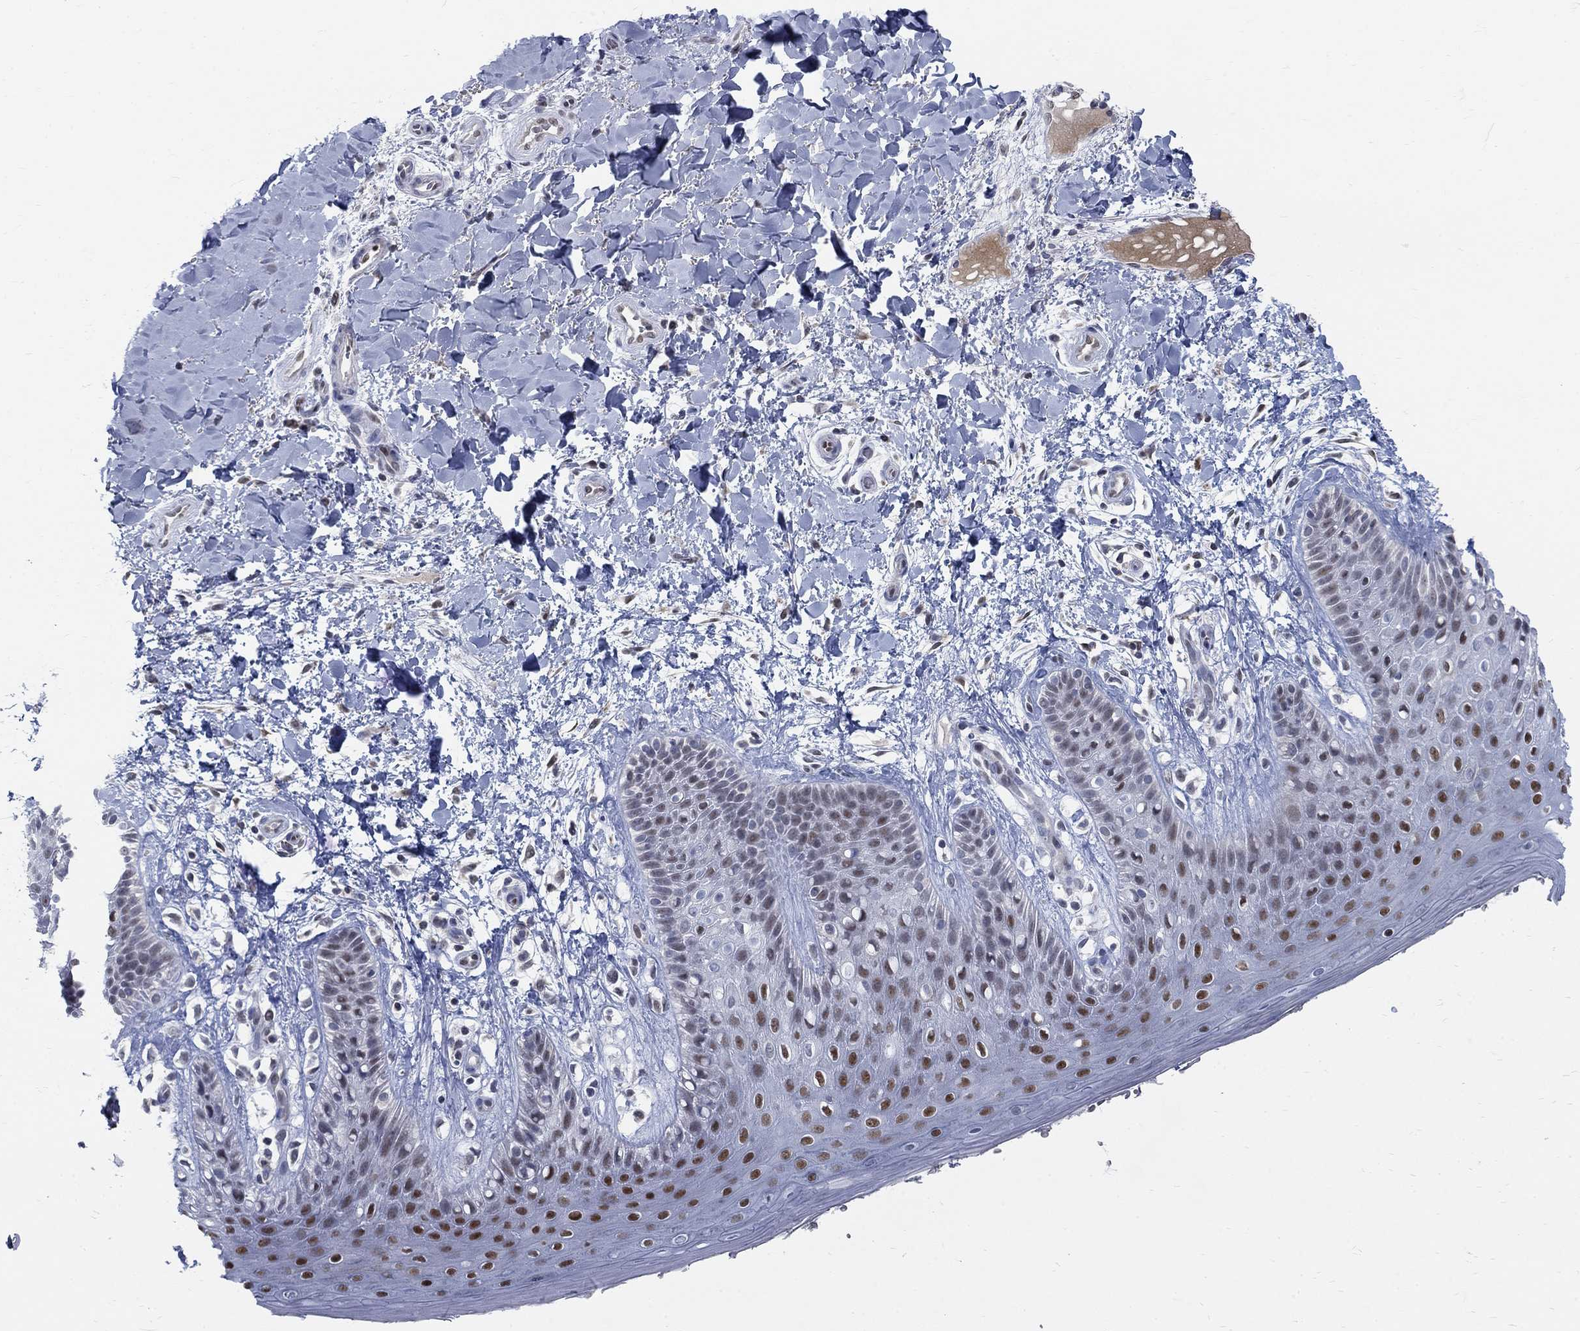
{"staining": {"intensity": "strong", "quantity": "25%-75%", "location": "nuclear"}, "tissue": "skin", "cell_type": "Epidermal cells", "image_type": "normal", "snomed": [{"axis": "morphology", "description": "Normal tissue, NOS"}, {"axis": "topography", "description": "Anal"}], "caption": "High-power microscopy captured an immunohistochemistry micrograph of unremarkable skin, revealing strong nuclear positivity in approximately 25%-75% of epidermal cells.", "gene": "GCFC2", "patient": {"sex": "male", "age": 36}}